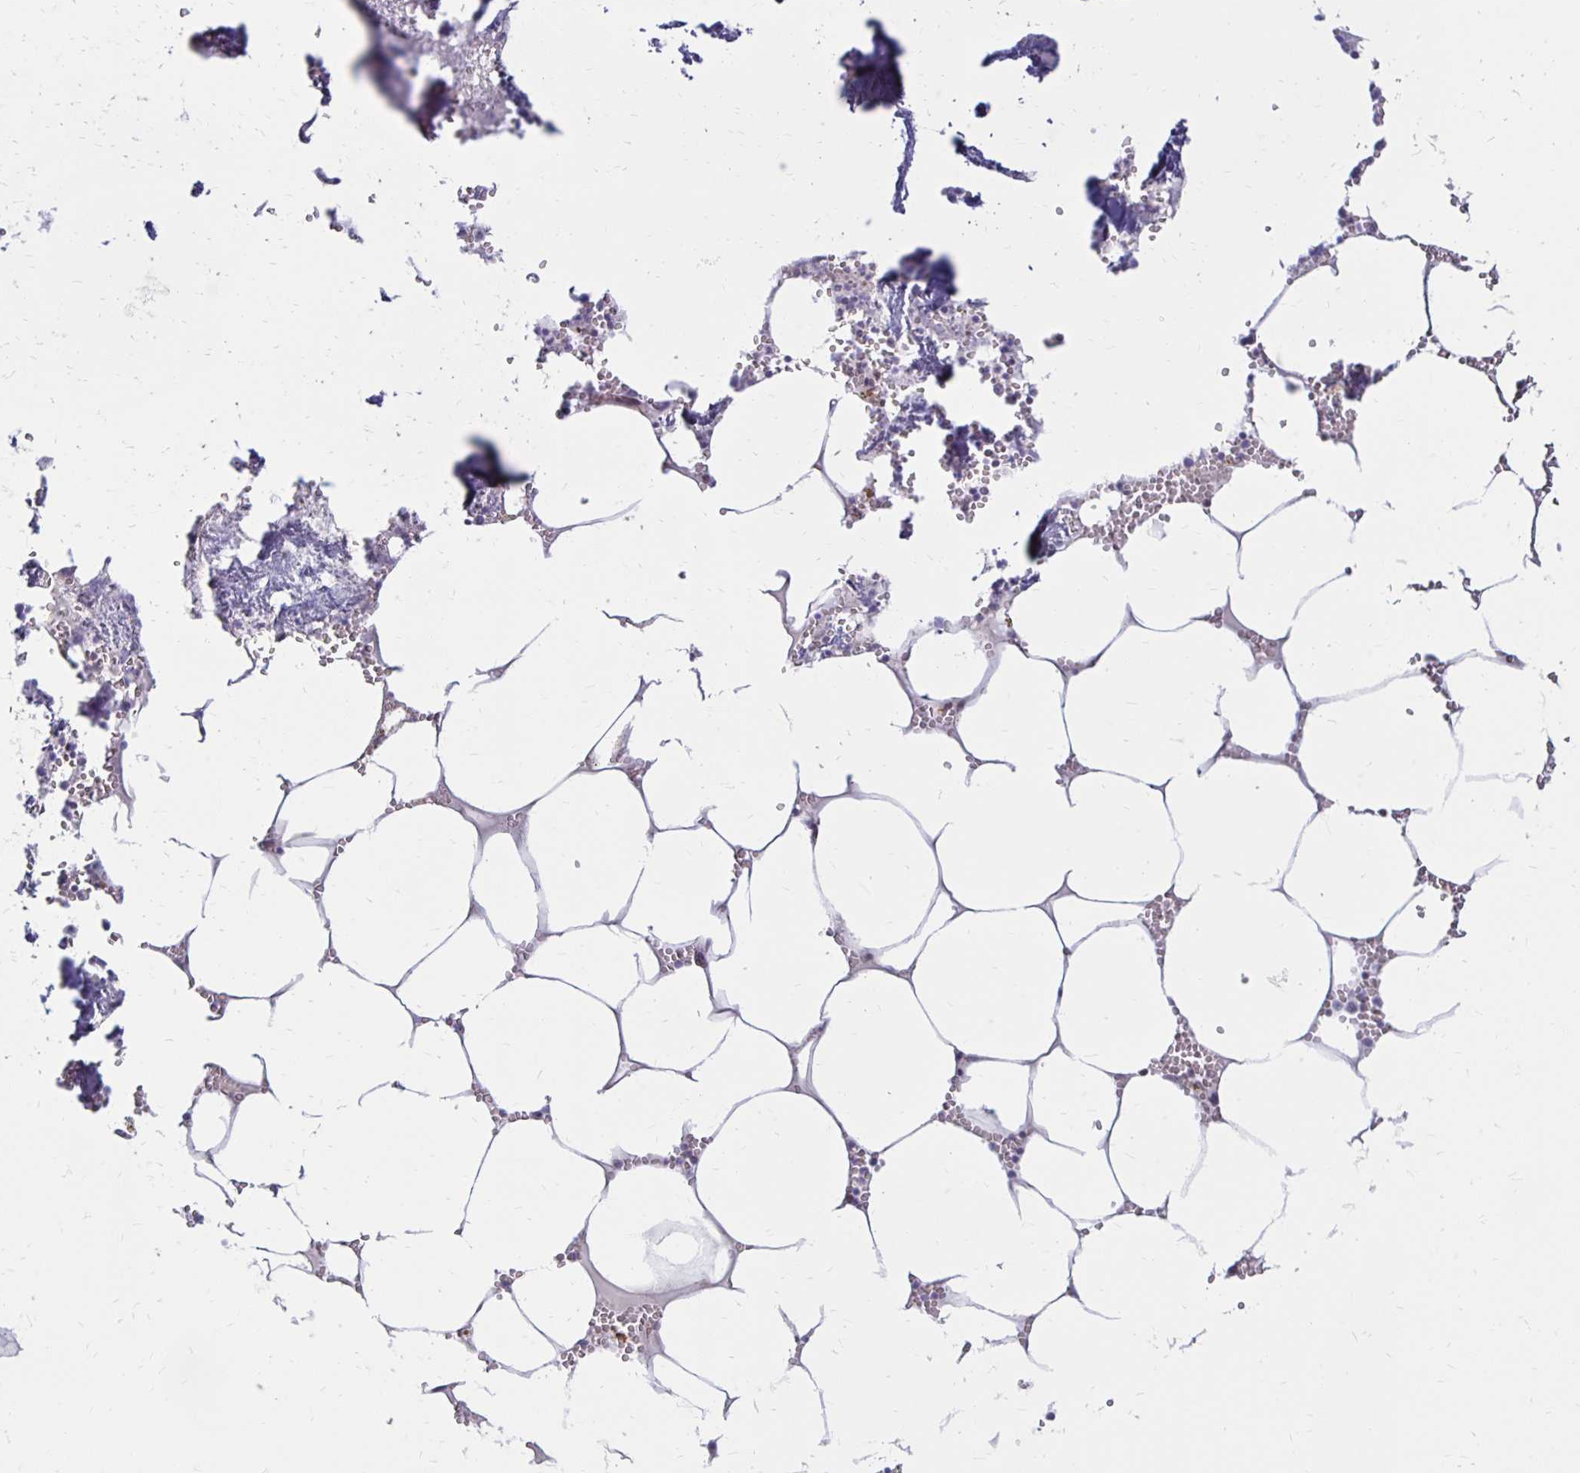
{"staining": {"intensity": "negative", "quantity": "none", "location": "none"}, "tissue": "bone marrow", "cell_type": "Hematopoietic cells", "image_type": "normal", "snomed": [{"axis": "morphology", "description": "Normal tissue, NOS"}, {"axis": "topography", "description": "Bone marrow"}], "caption": "Immunohistochemistry micrograph of normal bone marrow: human bone marrow stained with DAB (3,3'-diaminobenzidine) reveals no significant protein expression in hematopoietic cells.", "gene": "DAGLA", "patient": {"sex": "male", "age": 54}}